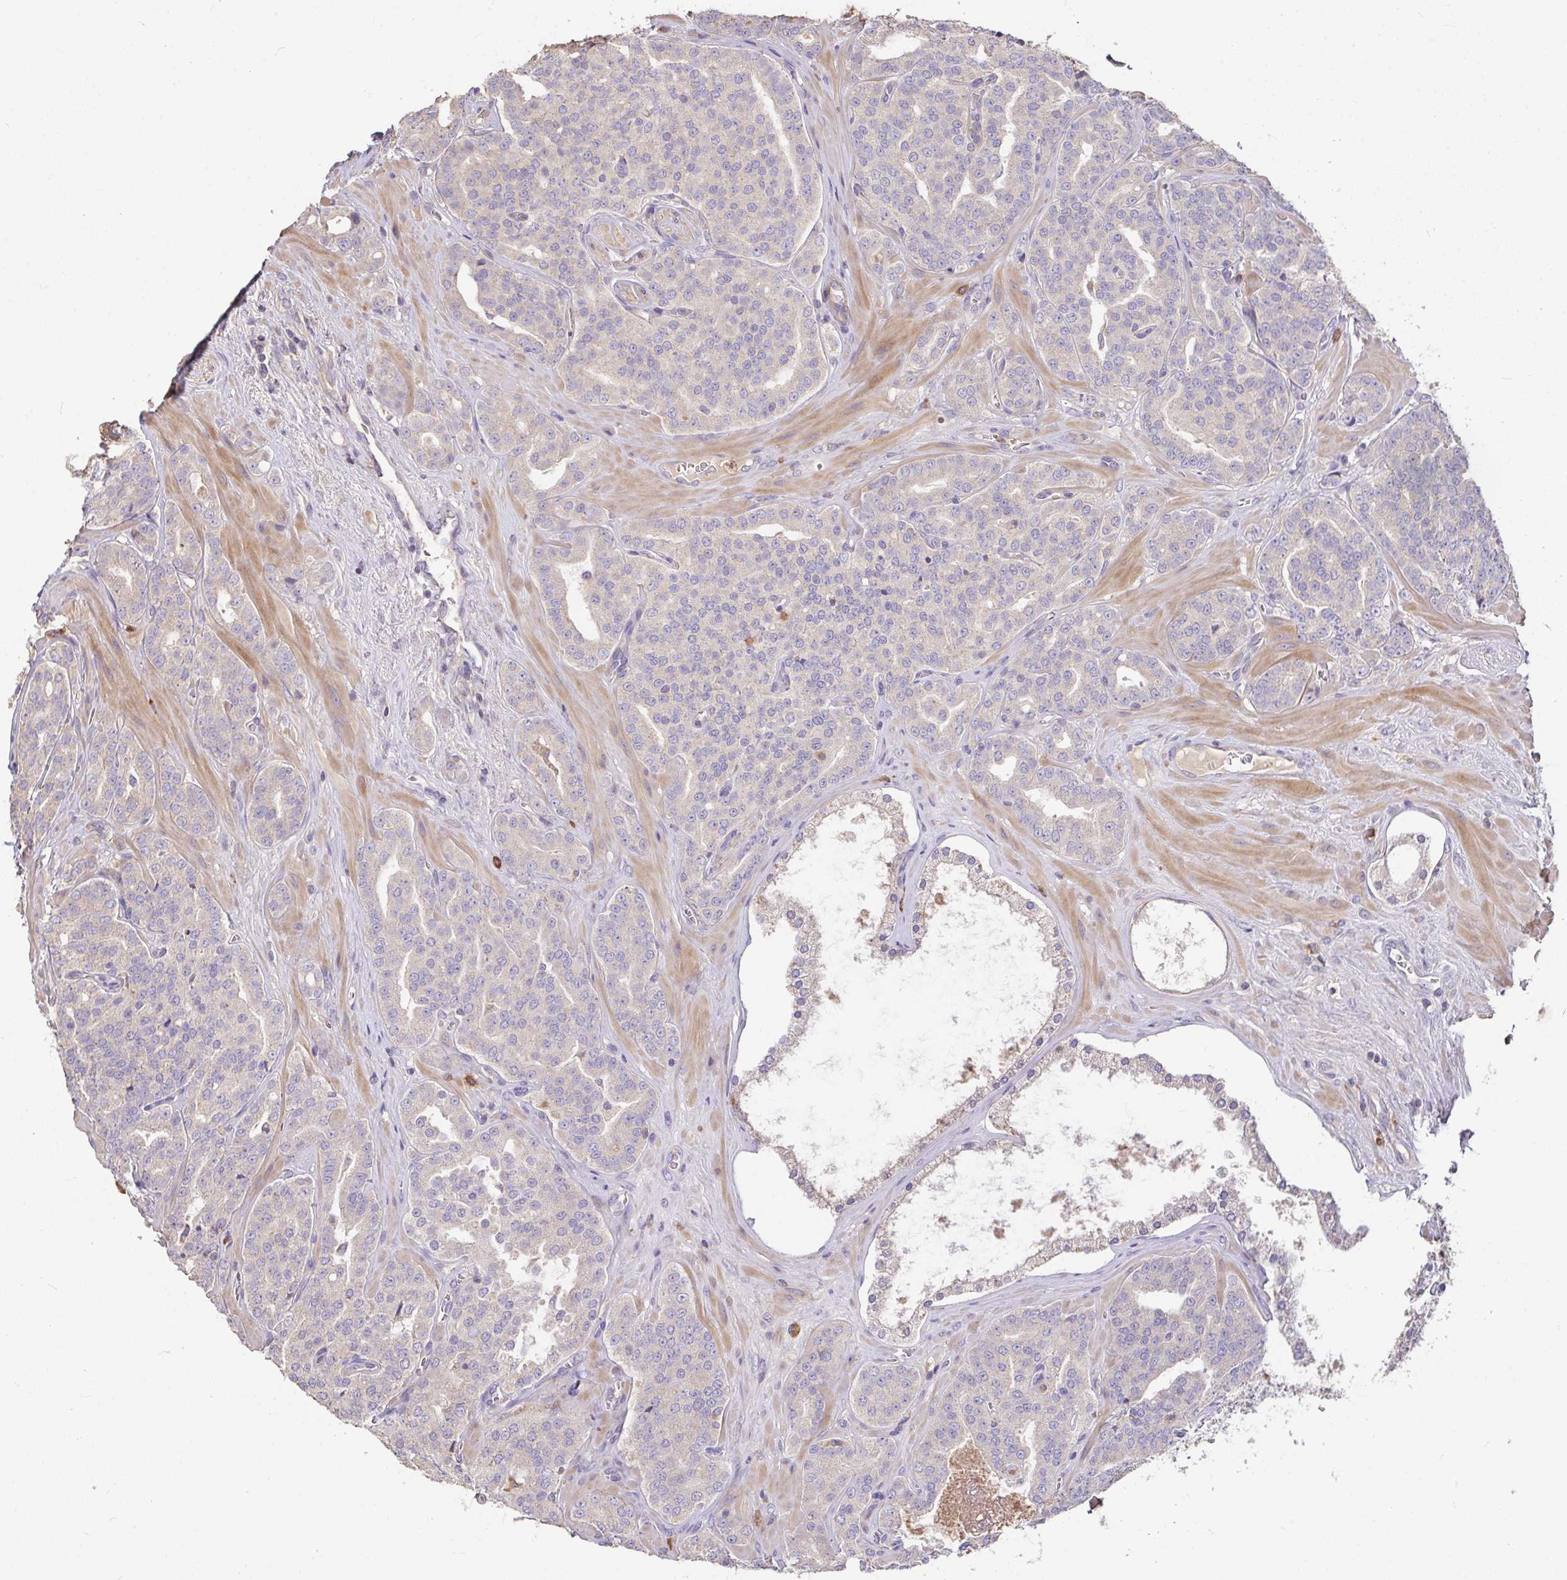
{"staining": {"intensity": "weak", "quantity": "<25%", "location": "cytoplasmic/membranous"}, "tissue": "prostate cancer", "cell_type": "Tumor cells", "image_type": "cancer", "snomed": [{"axis": "morphology", "description": "Adenocarcinoma, High grade"}, {"axis": "topography", "description": "Prostate"}], "caption": "DAB (3,3'-diaminobenzidine) immunohistochemical staining of high-grade adenocarcinoma (prostate) shows no significant positivity in tumor cells.", "gene": "FCER1A", "patient": {"sex": "male", "age": 66}}